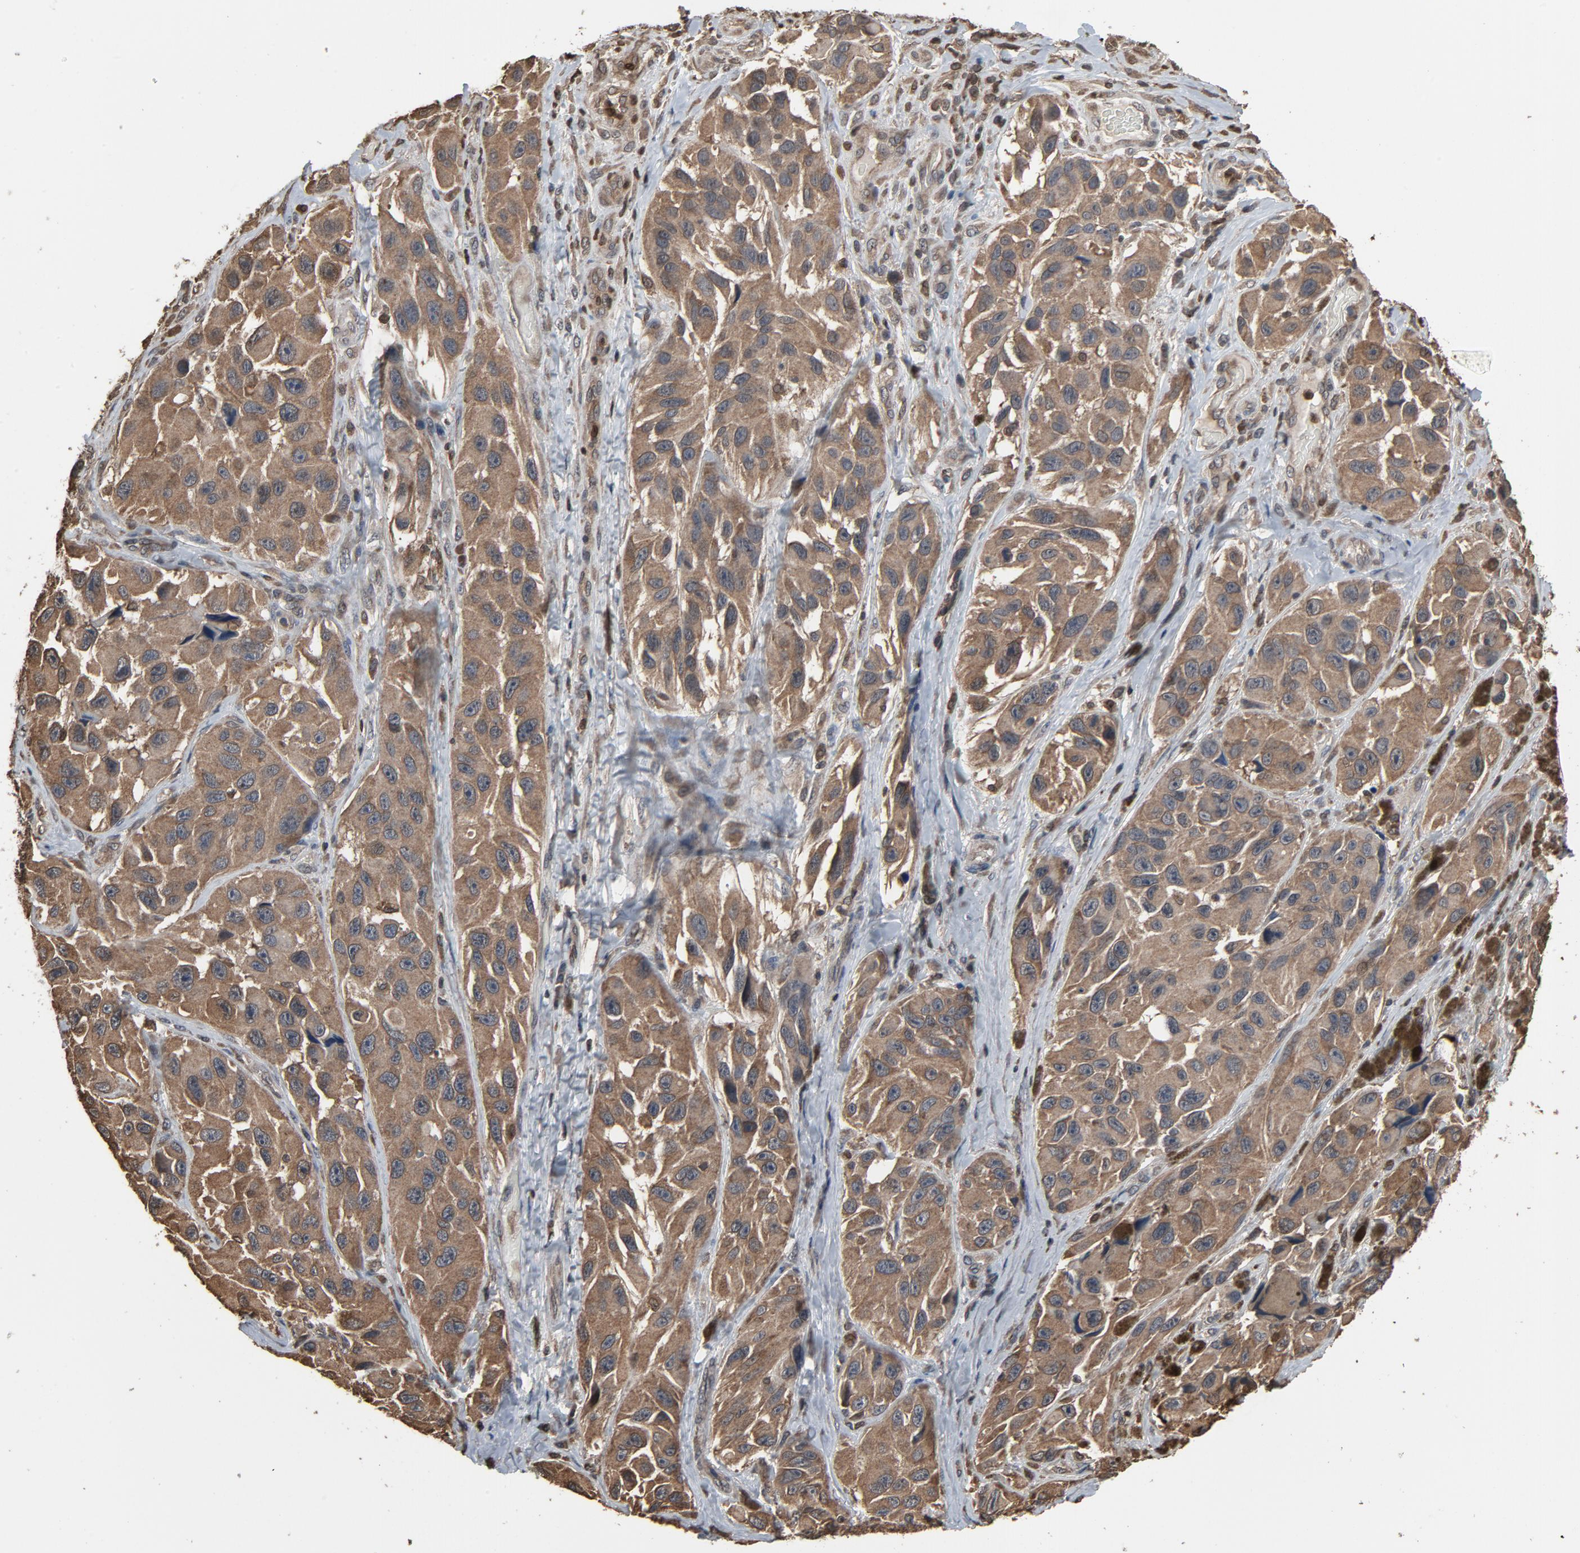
{"staining": {"intensity": "moderate", "quantity": ">75%", "location": "cytoplasmic/membranous"}, "tissue": "melanoma", "cell_type": "Tumor cells", "image_type": "cancer", "snomed": [{"axis": "morphology", "description": "Malignant melanoma, NOS"}, {"axis": "topography", "description": "Skin"}], "caption": "This is an image of immunohistochemistry staining of malignant melanoma, which shows moderate expression in the cytoplasmic/membranous of tumor cells.", "gene": "UBE2D1", "patient": {"sex": "female", "age": 73}}